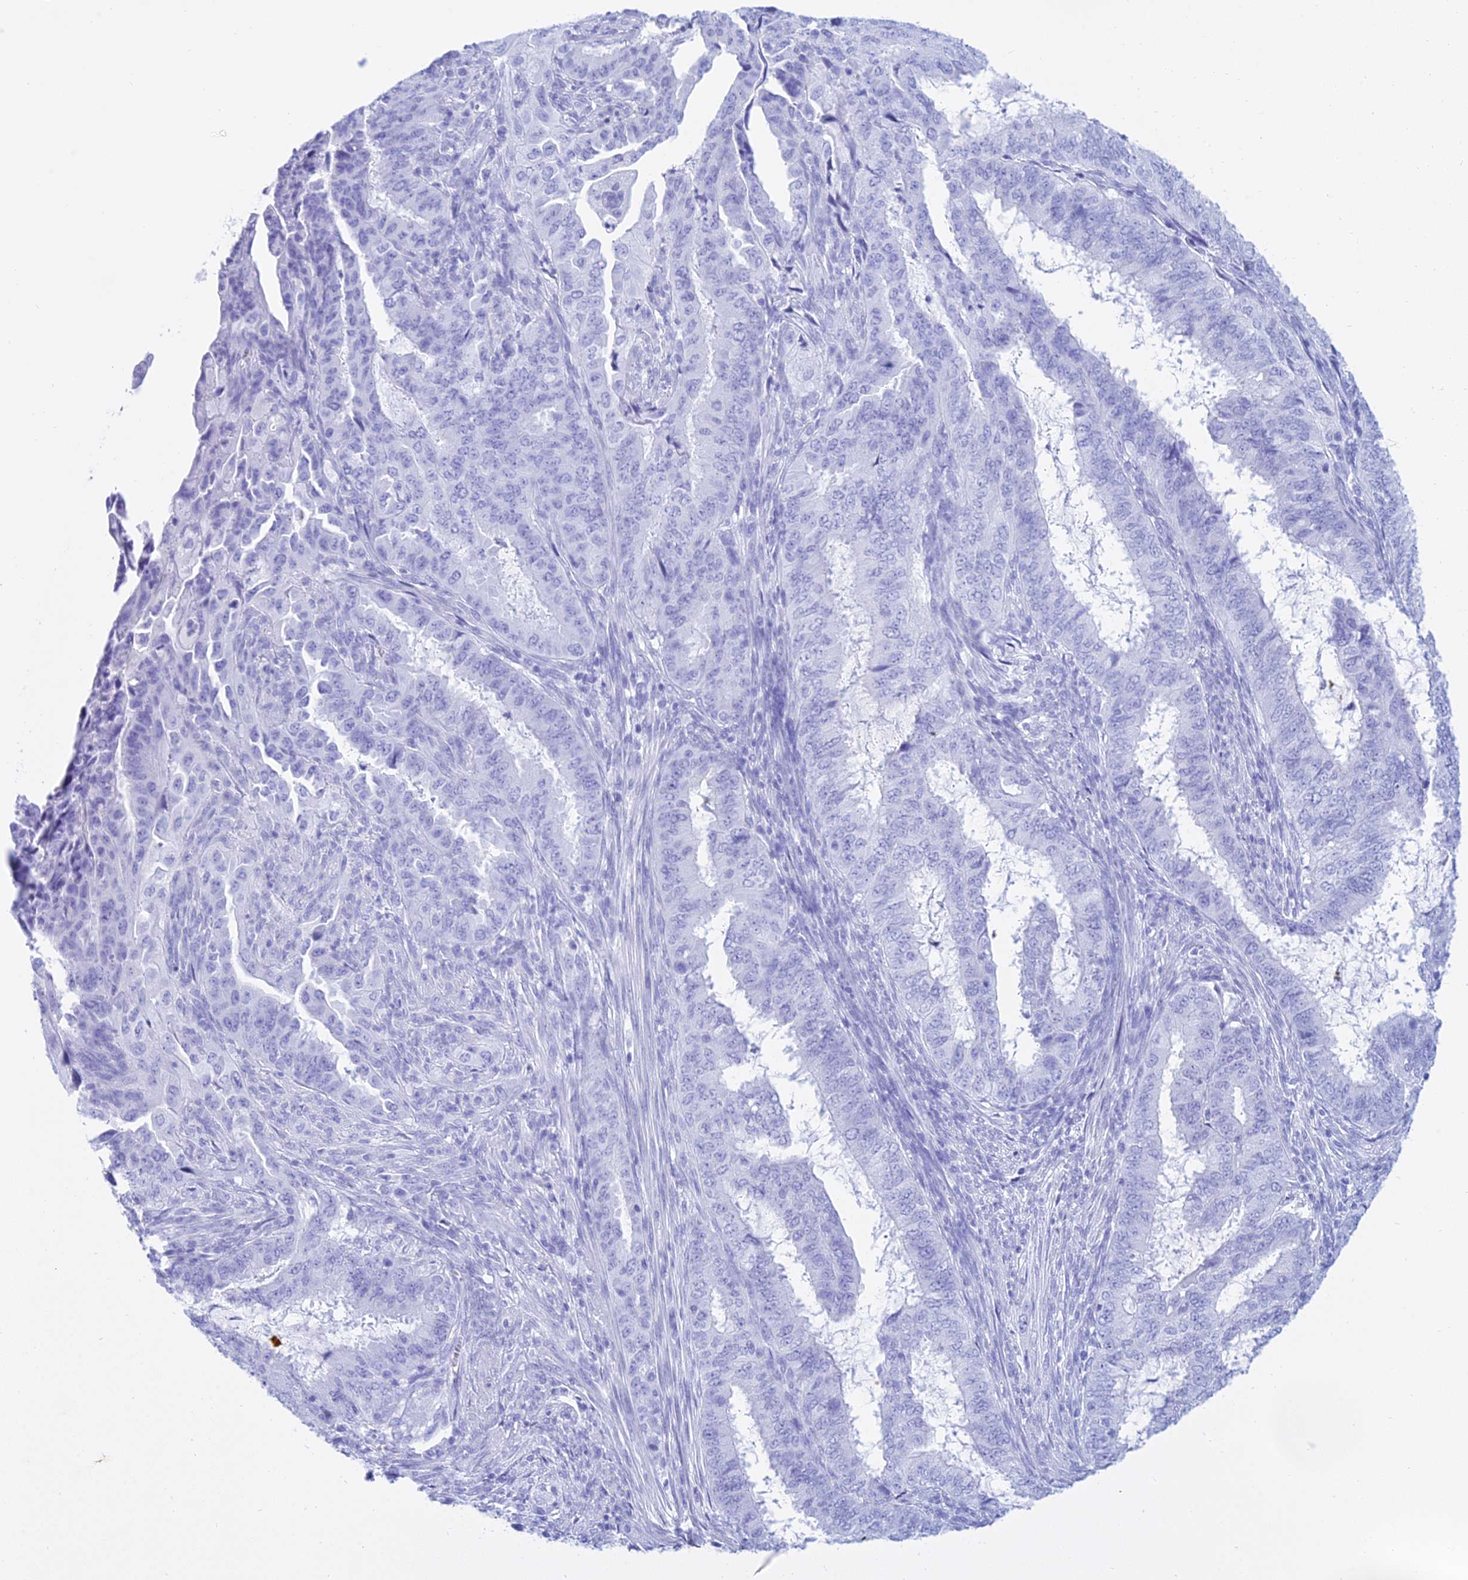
{"staining": {"intensity": "negative", "quantity": "none", "location": "none"}, "tissue": "endometrial cancer", "cell_type": "Tumor cells", "image_type": "cancer", "snomed": [{"axis": "morphology", "description": "Adenocarcinoma, NOS"}, {"axis": "topography", "description": "Endometrium"}], "caption": "IHC of endometrial cancer (adenocarcinoma) displays no expression in tumor cells.", "gene": "PATE4", "patient": {"sex": "female", "age": 51}}